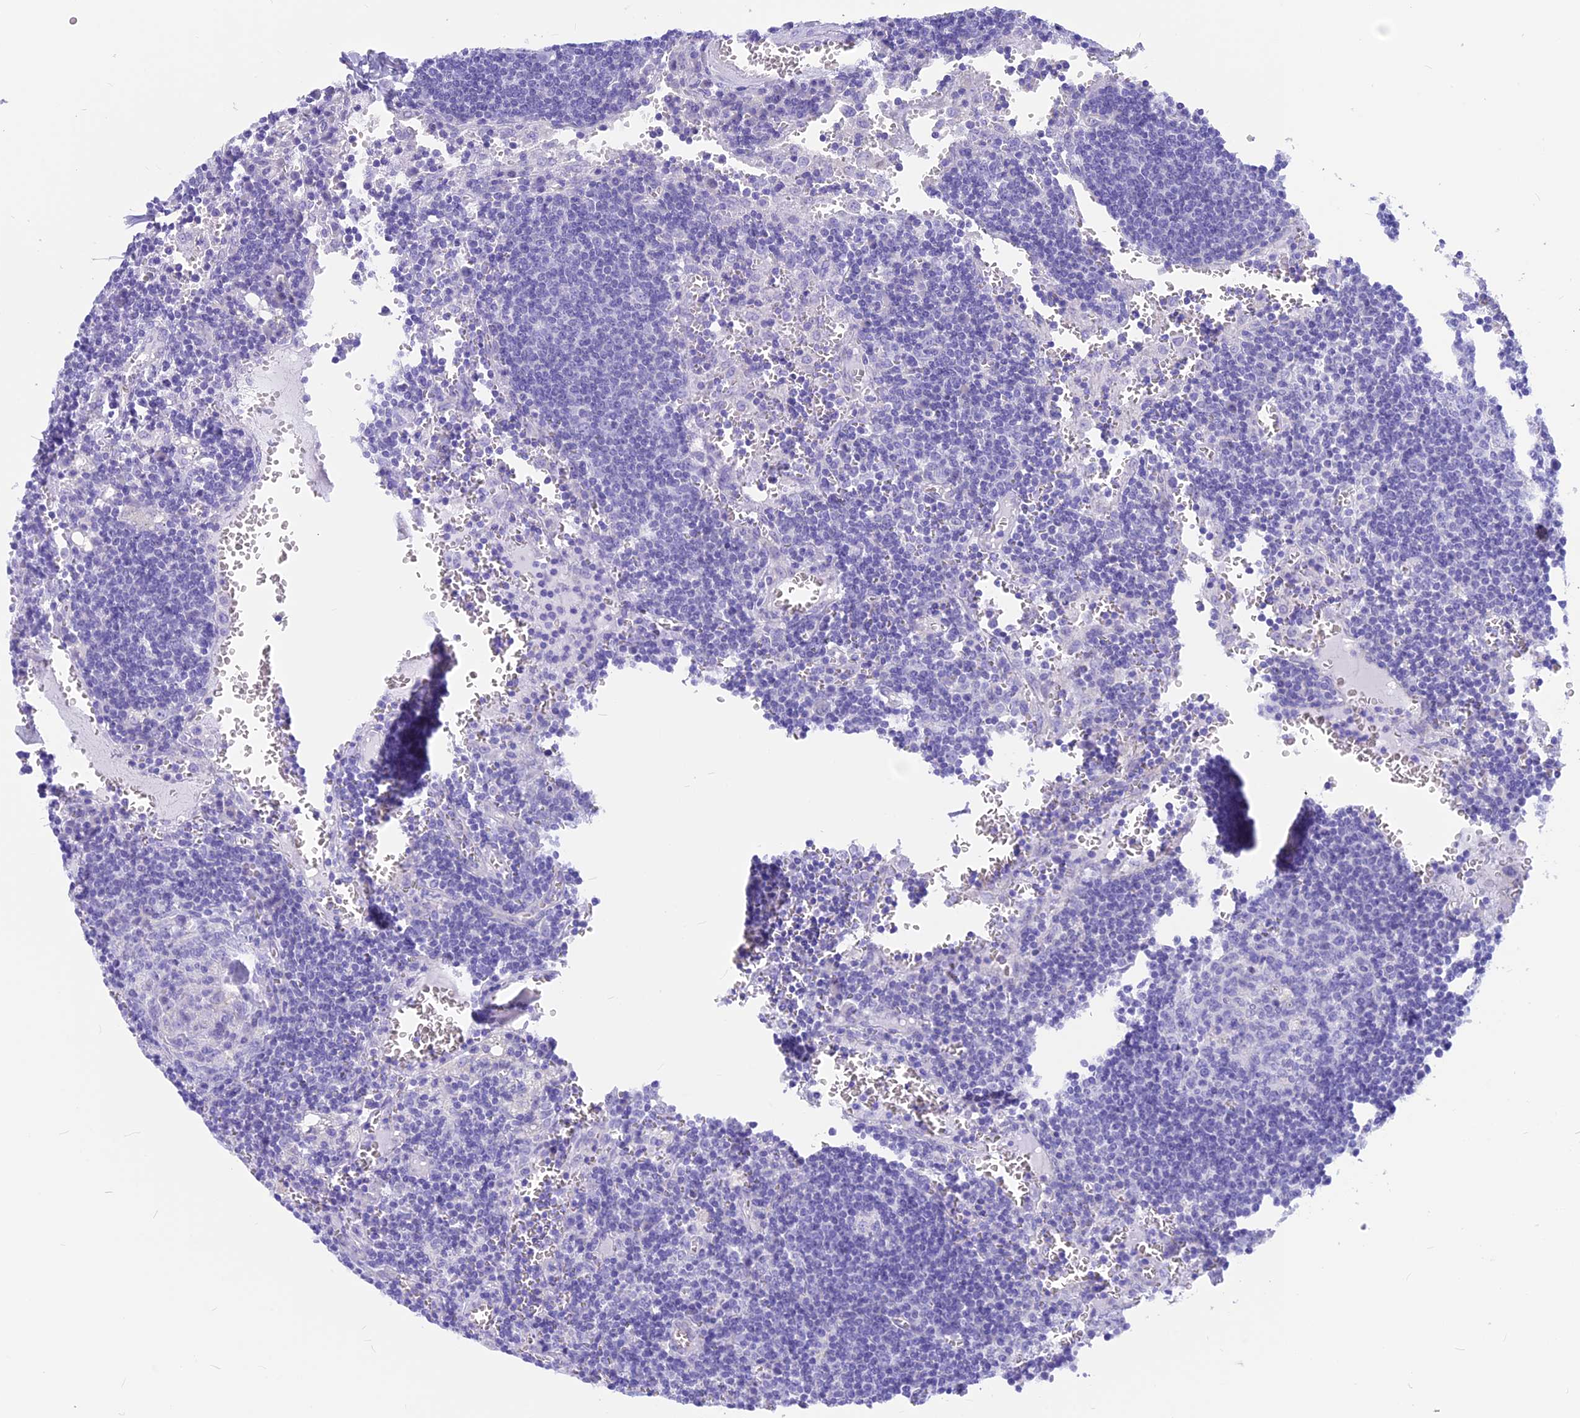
{"staining": {"intensity": "negative", "quantity": "none", "location": "none"}, "tissue": "lymph node", "cell_type": "Germinal center cells", "image_type": "normal", "snomed": [{"axis": "morphology", "description": "Normal tissue, NOS"}, {"axis": "topography", "description": "Lymph node"}], "caption": "Protein analysis of normal lymph node shows no significant positivity in germinal center cells.", "gene": "GNGT2", "patient": {"sex": "female", "age": 73}}